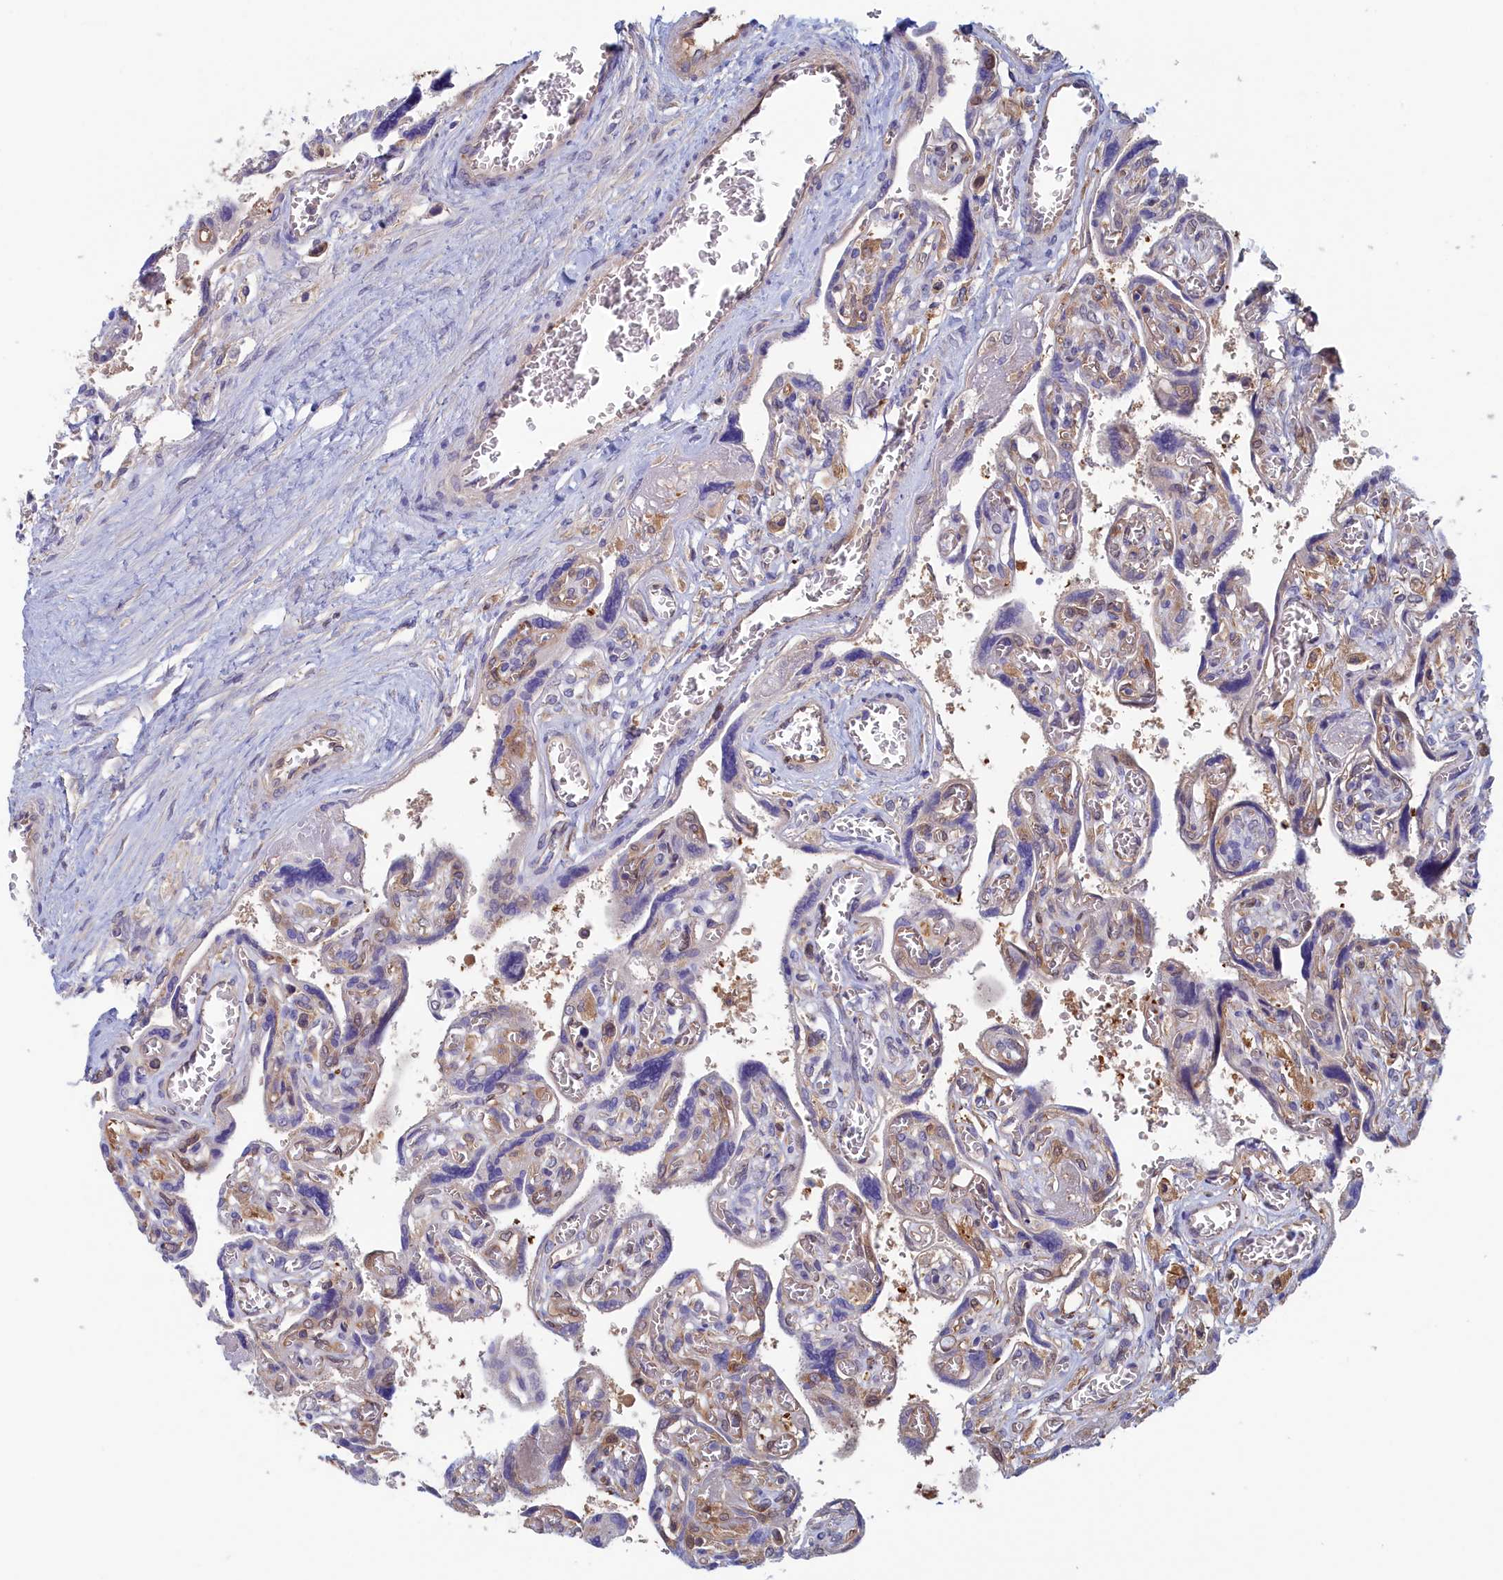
{"staining": {"intensity": "negative", "quantity": "none", "location": "none"}, "tissue": "placenta", "cell_type": "Trophoblastic cells", "image_type": "normal", "snomed": [{"axis": "morphology", "description": "Normal tissue, NOS"}, {"axis": "topography", "description": "Placenta"}], "caption": "Trophoblastic cells are negative for brown protein staining in normal placenta. (Stains: DAB immunohistochemistry (IHC) with hematoxylin counter stain, Microscopy: brightfield microscopy at high magnification).", "gene": "SYNDIG1L", "patient": {"sex": "female", "age": 39}}